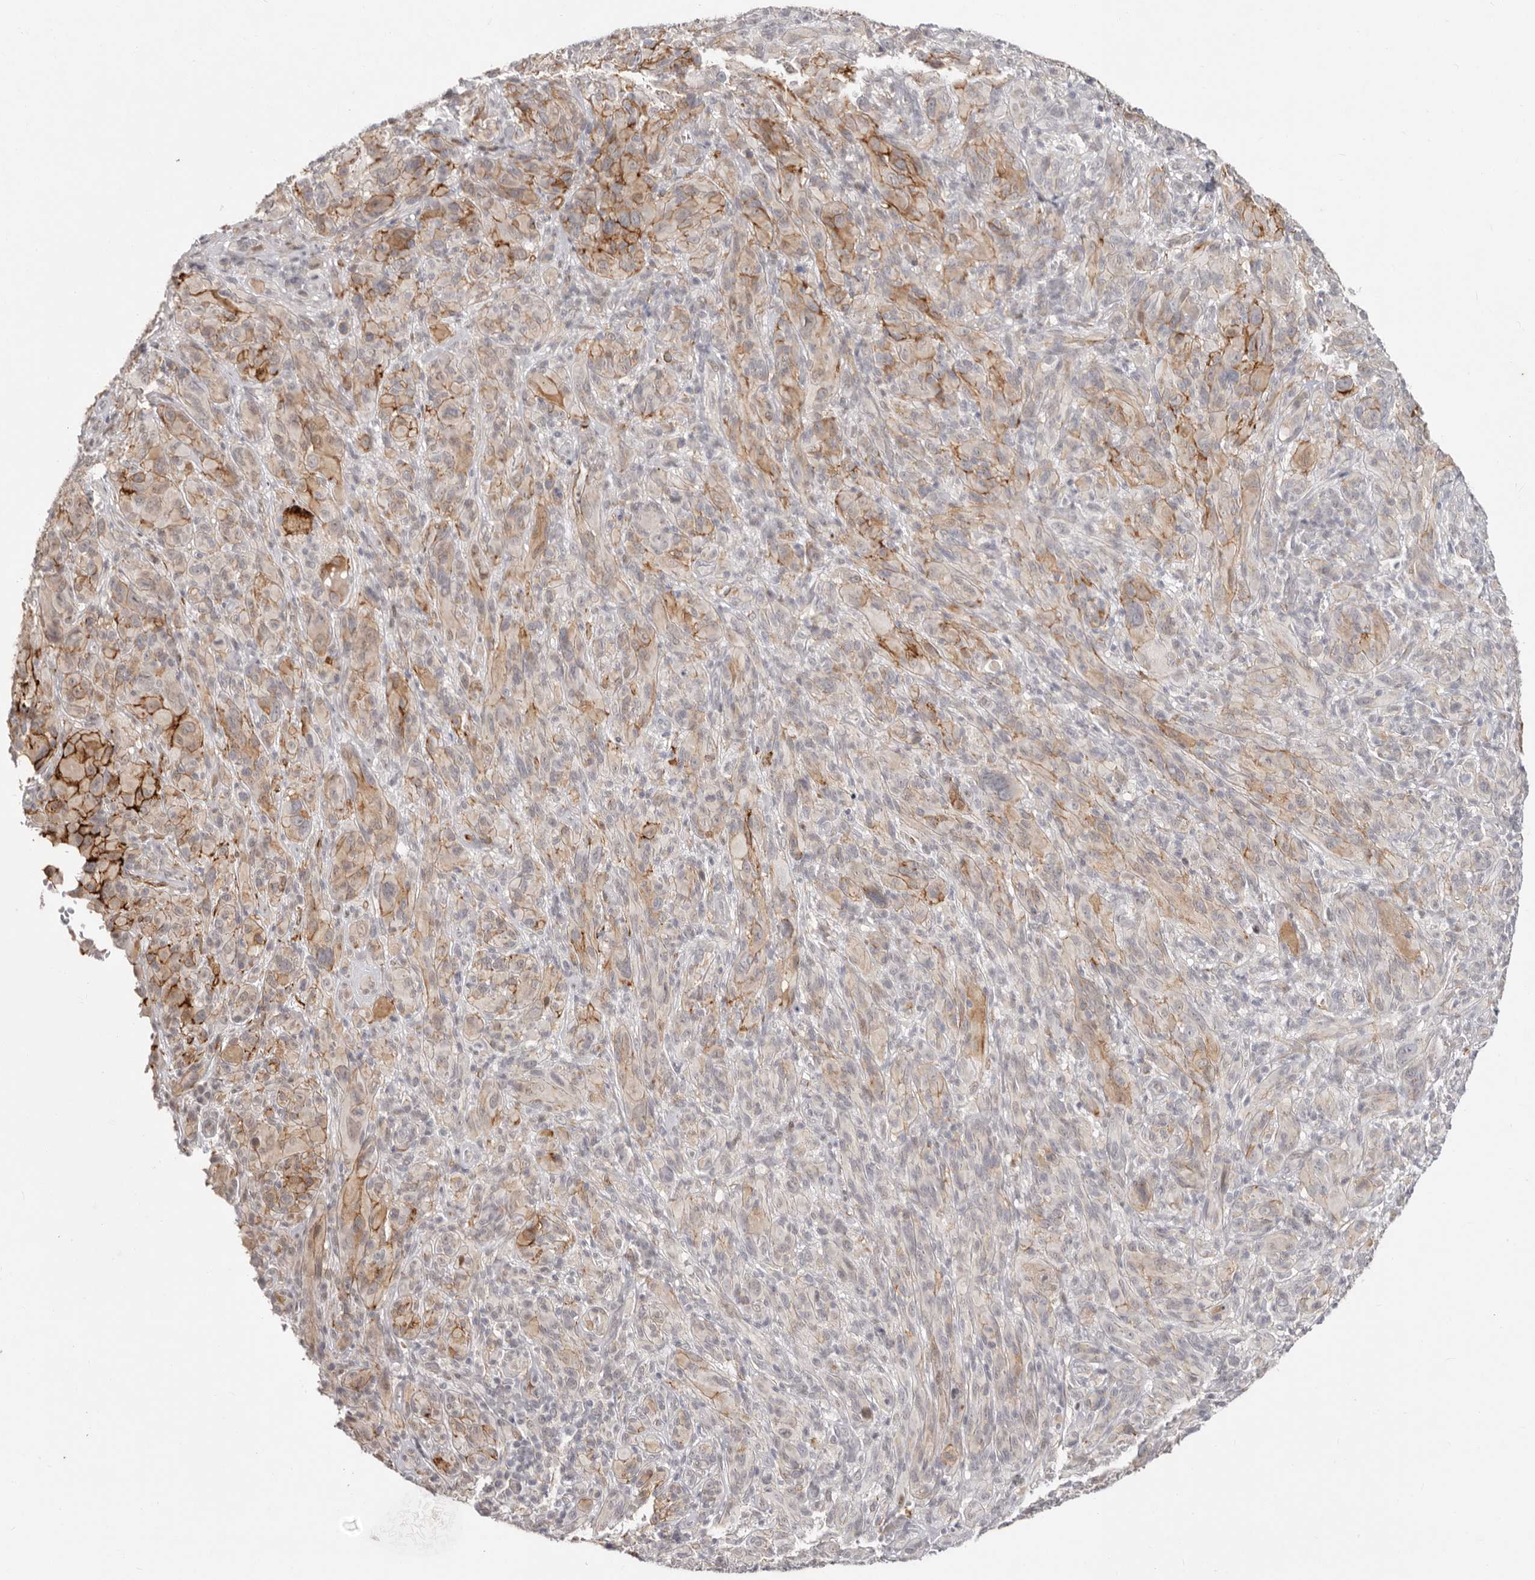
{"staining": {"intensity": "moderate", "quantity": ">75%", "location": "cytoplasmic/membranous"}, "tissue": "melanoma", "cell_type": "Tumor cells", "image_type": "cancer", "snomed": [{"axis": "morphology", "description": "Malignant melanoma, NOS"}, {"axis": "topography", "description": "Skin of head"}], "caption": "Melanoma tissue reveals moderate cytoplasmic/membranous staining in approximately >75% of tumor cells (Brightfield microscopy of DAB IHC at high magnification).", "gene": "SZT2", "patient": {"sex": "male", "age": 96}}